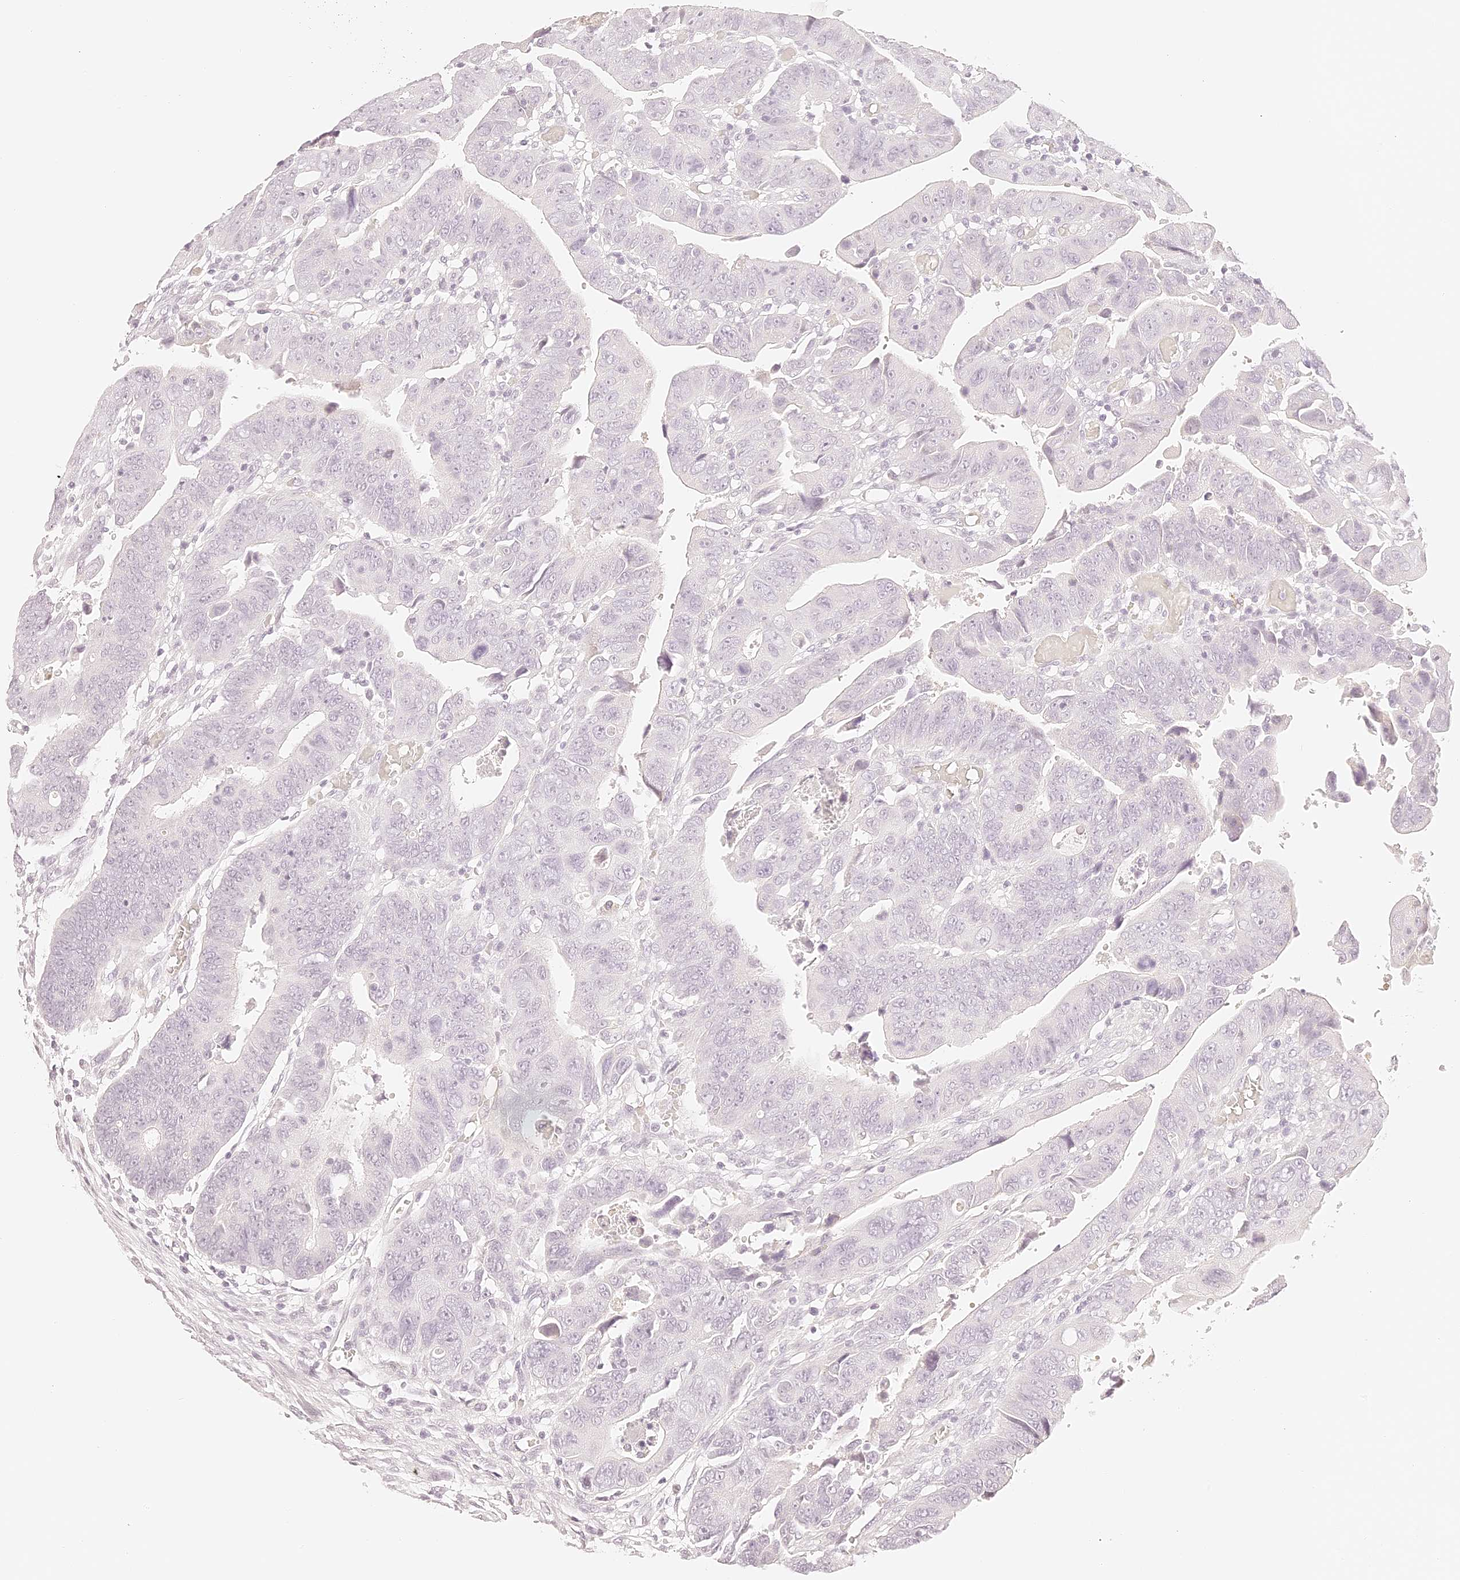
{"staining": {"intensity": "negative", "quantity": "none", "location": "none"}, "tissue": "colorectal cancer", "cell_type": "Tumor cells", "image_type": "cancer", "snomed": [{"axis": "morphology", "description": "Adenocarcinoma, NOS"}, {"axis": "topography", "description": "Rectum"}], "caption": "Immunohistochemistry of colorectal cancer demonstrates no positivity in tumor cells.", "gene": "TRIM45", "patient": {"sex": "female", "age": 65}}